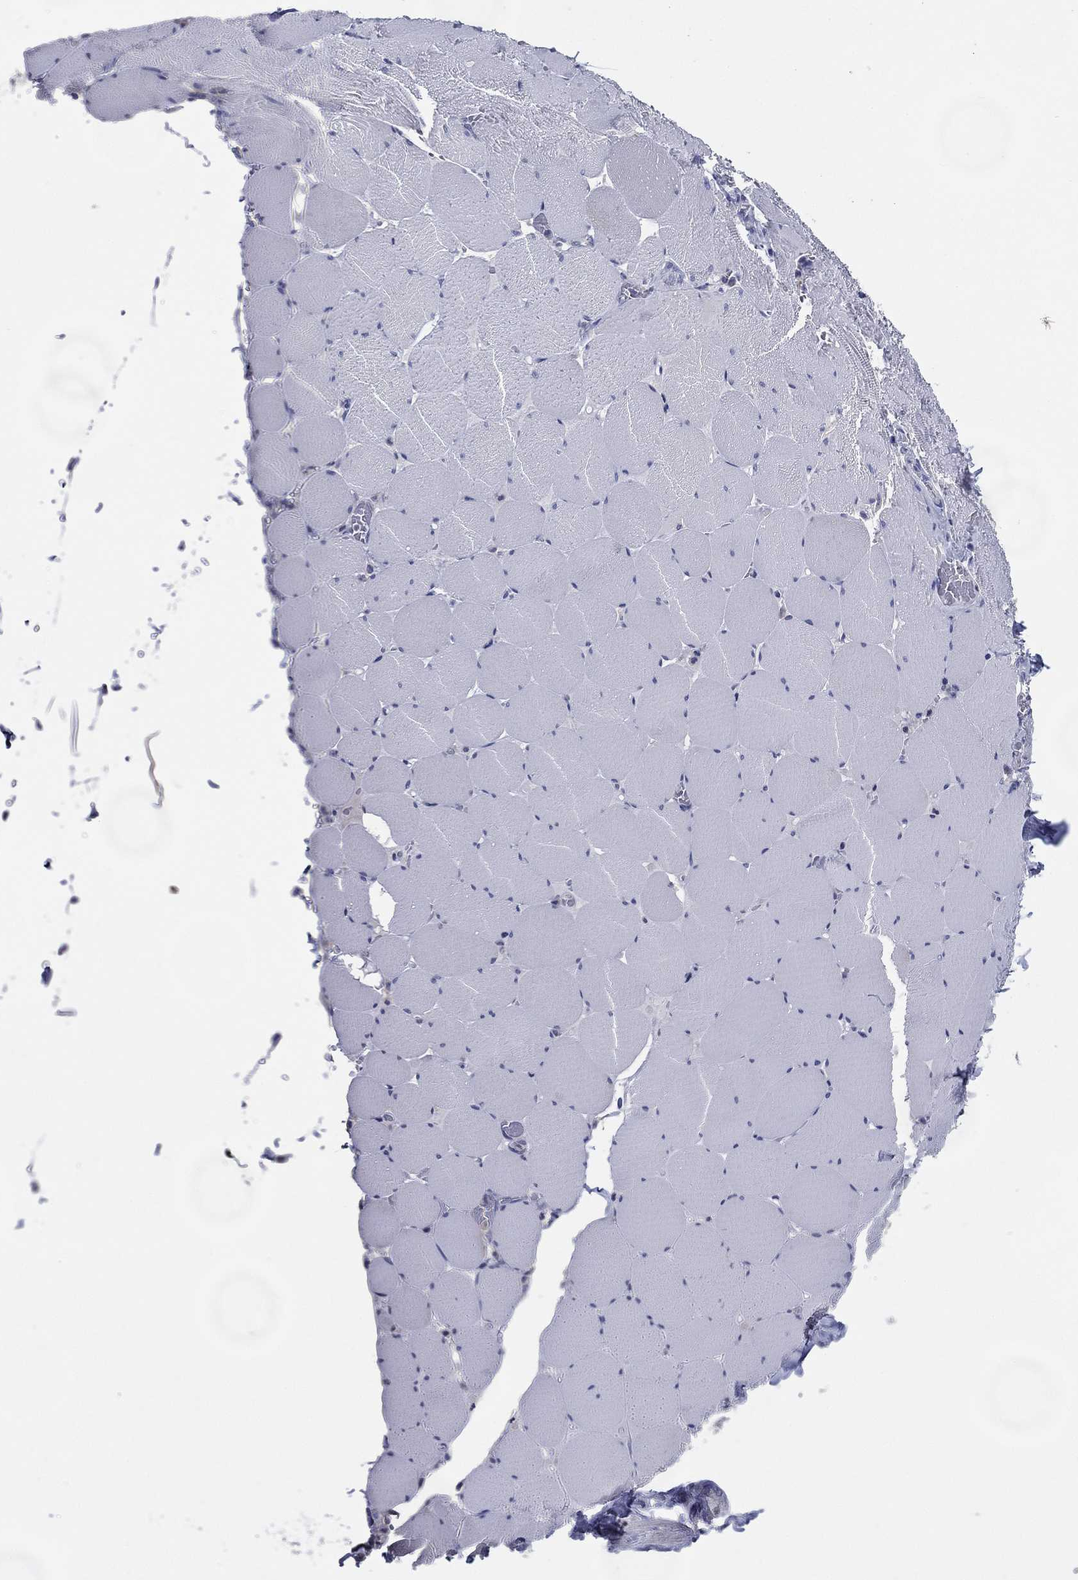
{"staining": {"intensity": "negative", "quantity": "none", "location": "none"}, "tissue": "skeletal muscle", "cell_type": "Myocytes", "image_type": "normal", "snomed": [{"axis": "morphology", "description": "Normal tissue, NOS"}, {"axis": "morphology", "description": "Malignant melanoma, Metastatic site"}, {"axis": "topography", "description": "Skeletal muscle"}], "caption": "There is no significant positivity in myocytes of skeletal muscle. (Brightfield microscopy of DAB (3,3'-diaminobenzidine) immunohistochemistry at high magnification).", "gene": "TFAP2A", "patient": {"sex": "male", "age": 50}}